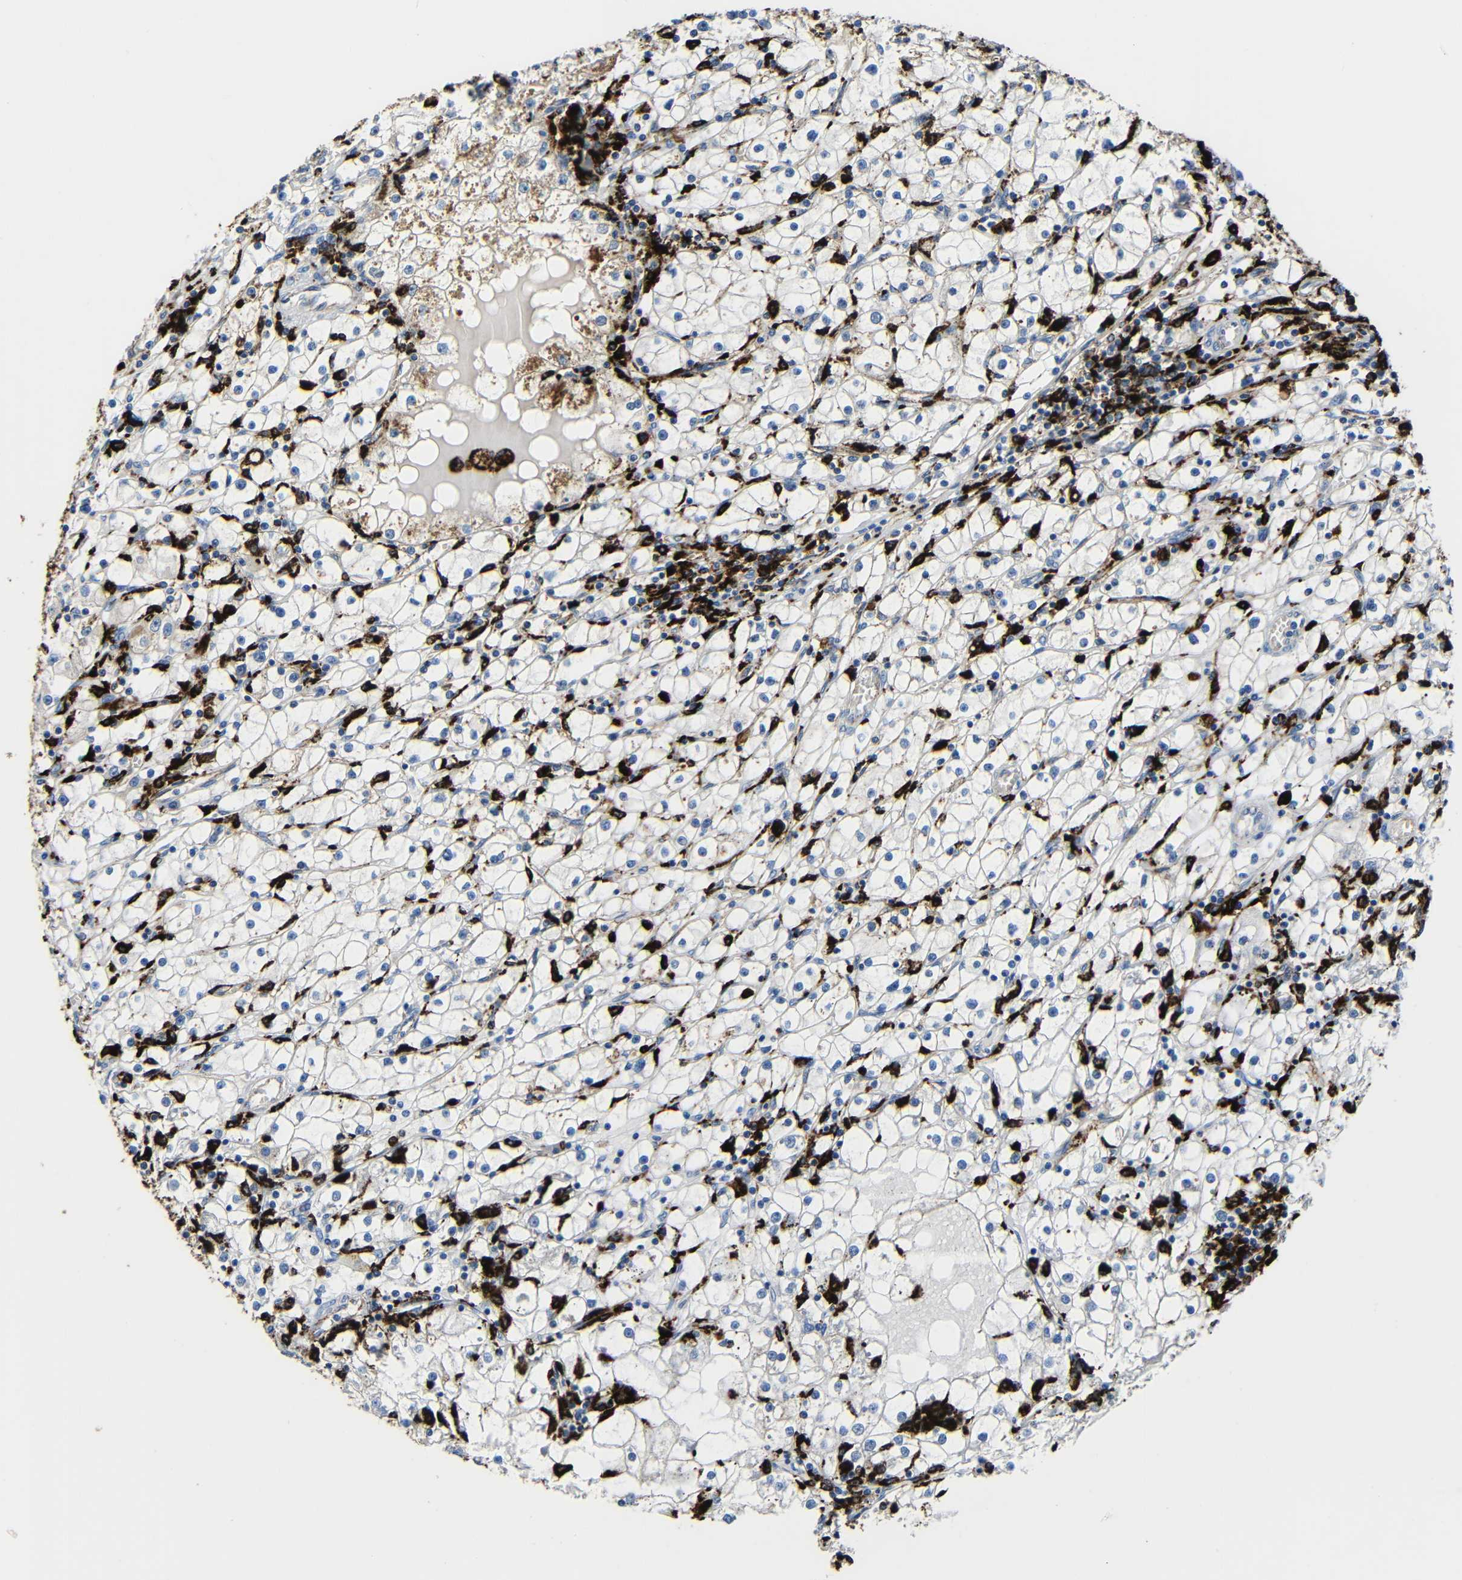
{"staining": {"intensity": "negative", "quantity": "none", "location": "none"}, "tissue": "renal cancer", "cell_type": "Tumor cells", "image_type": "cancer", "snomed": [{"axis": "morphology", "description": "Adenocarcinoma, NOS"}, {"axis": "topography", "description": "Kidney"}], "caption": "Immunohistochemistry micrograph of human renal cancer (adenocarcinoma) stained for a protein (brown), which demonstrates no expression in tumor cells.", "gene": "HLA-DMA", "patient": {"sex": "male", "age": 56}}